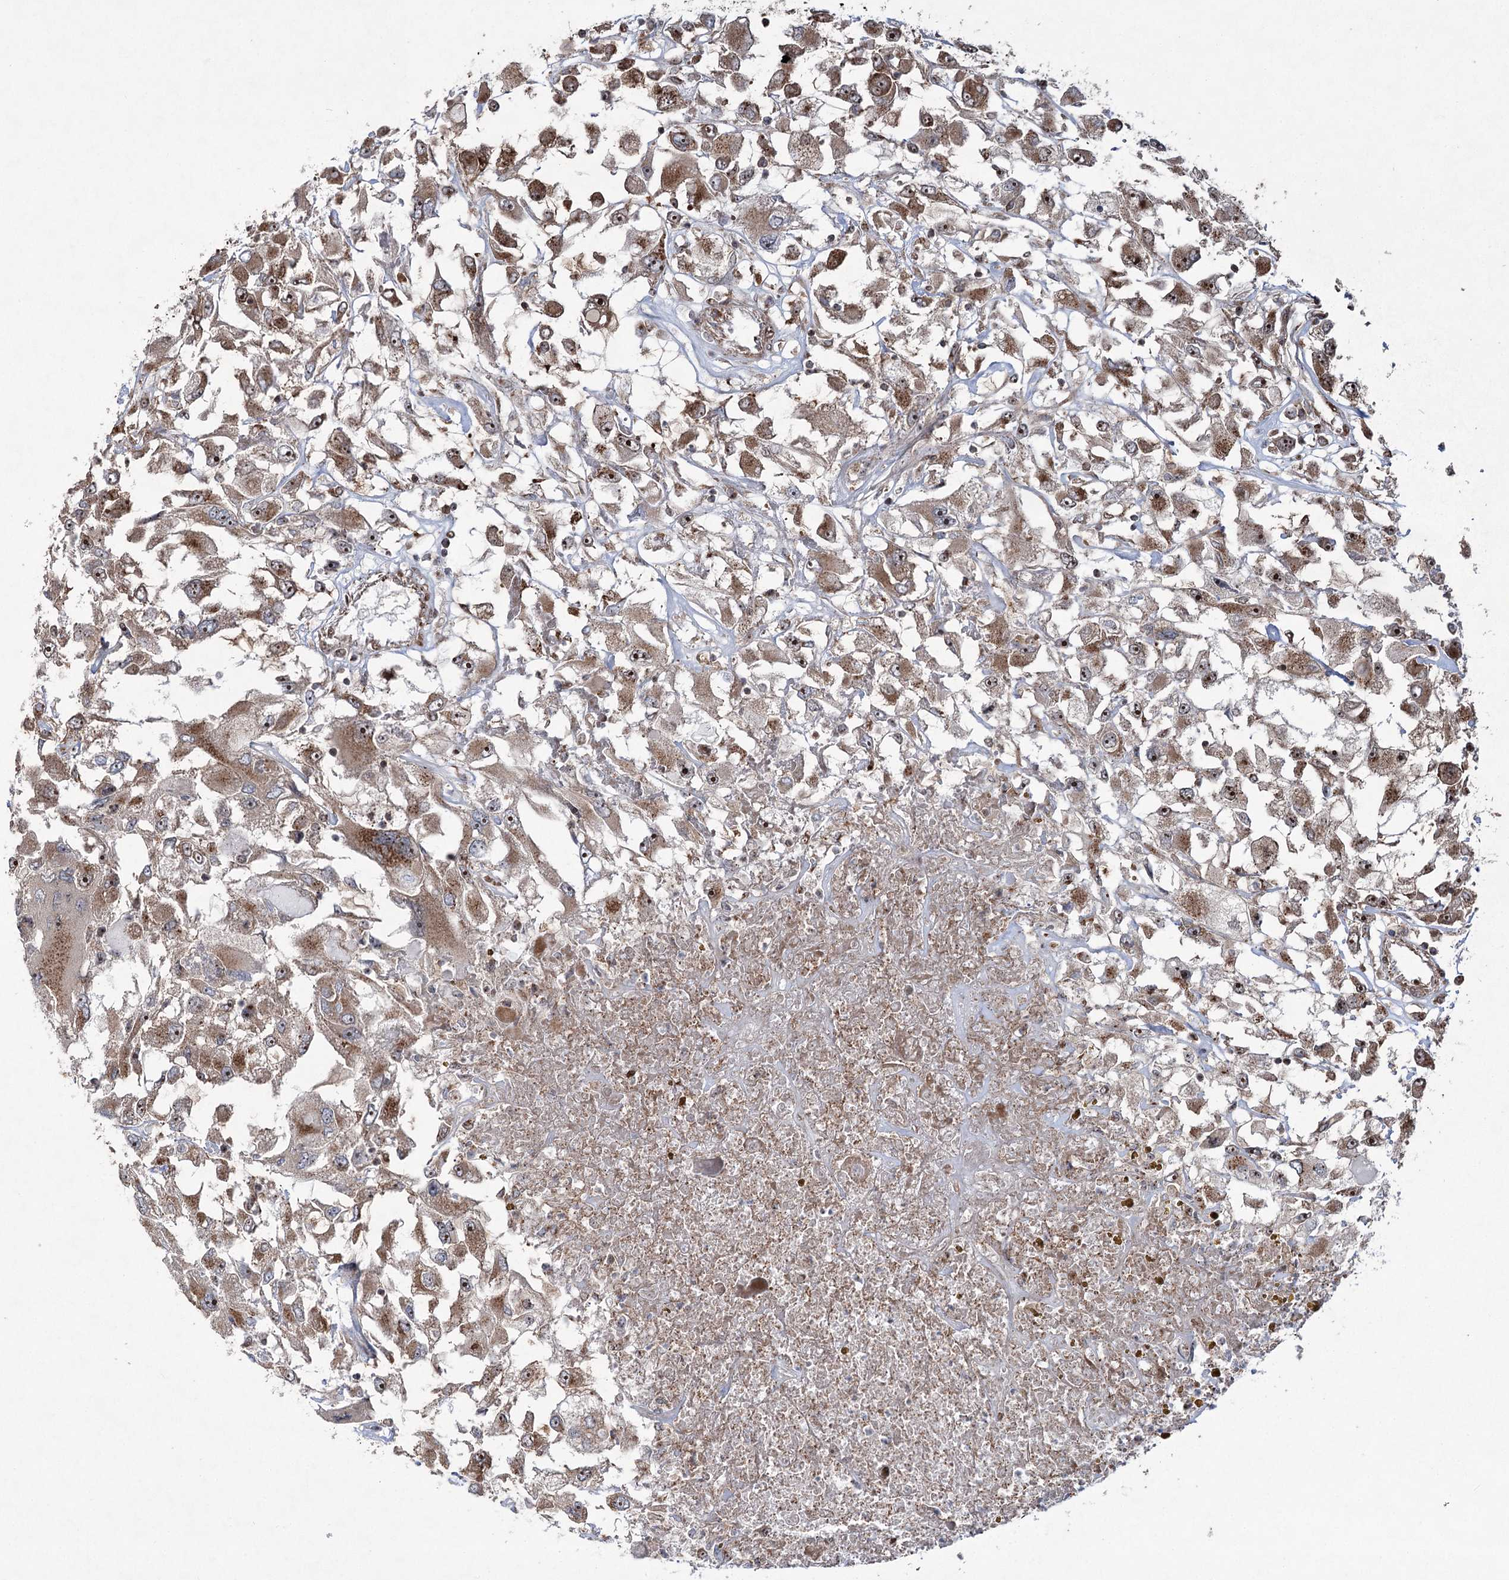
{"staining": {"intensity": "moderate", "quantity": ">75%", "location": "cytoplasmic/membranous,nuclear"}, "tissue": "renal cancer", "cell_type": "Tumor cells", "image_type": "cancer", "snomed": [{"axis": "morphology", "description": "Adenocarcinoma, NOS"}, {"axis": "topography", "description": "Kidney"}], "caption": "A medium amount of moderate cytoplasmic/membranous and nuclear expression is appreciated in about >75% of tumor cells in renal cancer tissue.", "gene": "SERINC5", "patient": {"sex": "female", "age": 52}}